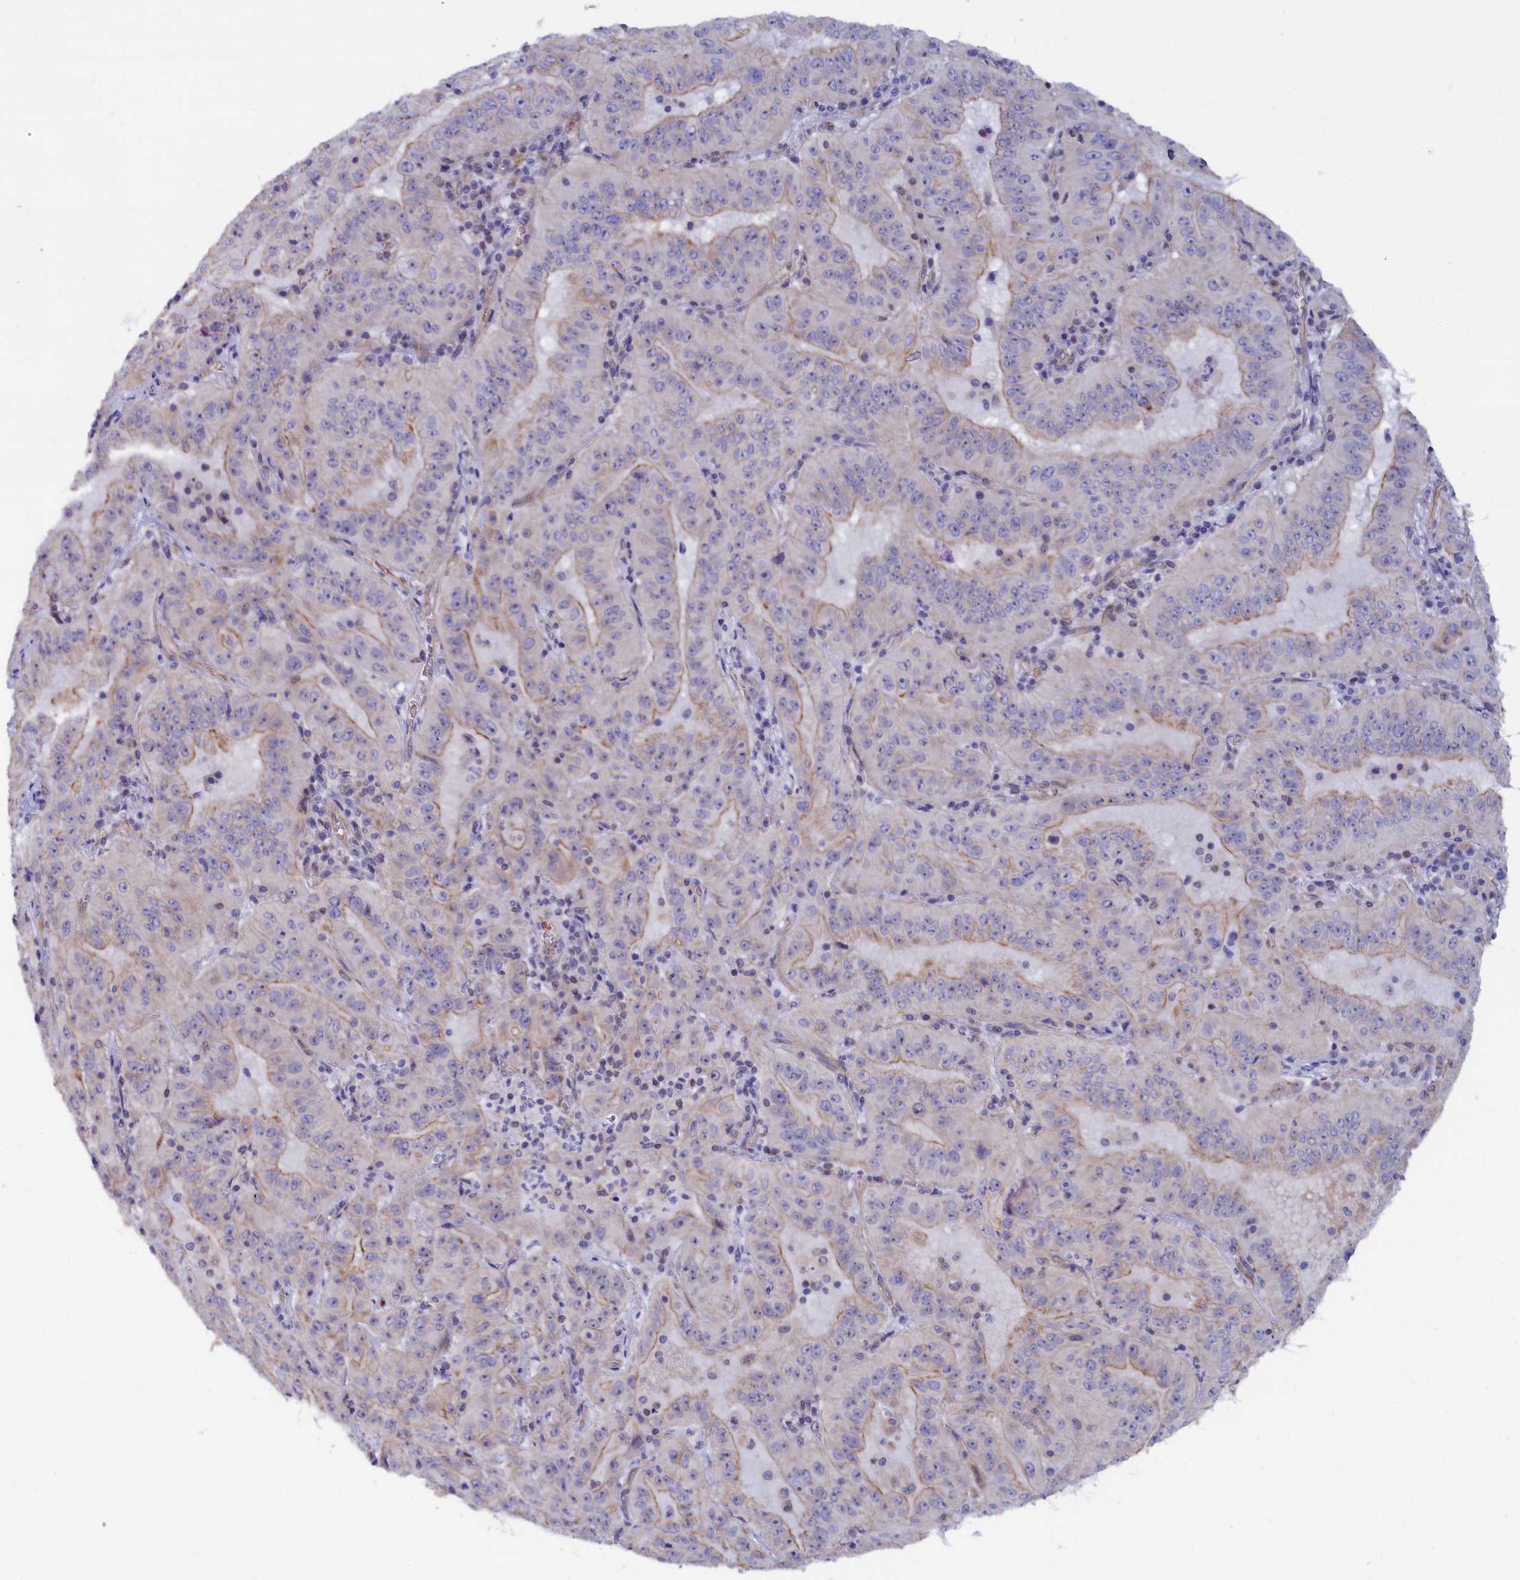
{"staining": {"intensity": "weak", "quantity": "<25%", "location": "cytoplasmic/membranous"}, "tissue": "pancreatic cancer", "cell_type": "Tumor cells", "image_type": "cancer", "snomed": [{"axis": "morphology", "description": "Adenocarcinoma, NOS"}, {"axis": "topography", "description": "Pancreas"}], "caption": "Adenocarcinoma (pancreatic) was stained to show a protein in brown. There is no significant staining in tumor cells.", "gene": "ABCC12", "patient": {"sex": "male", "age": 63}}